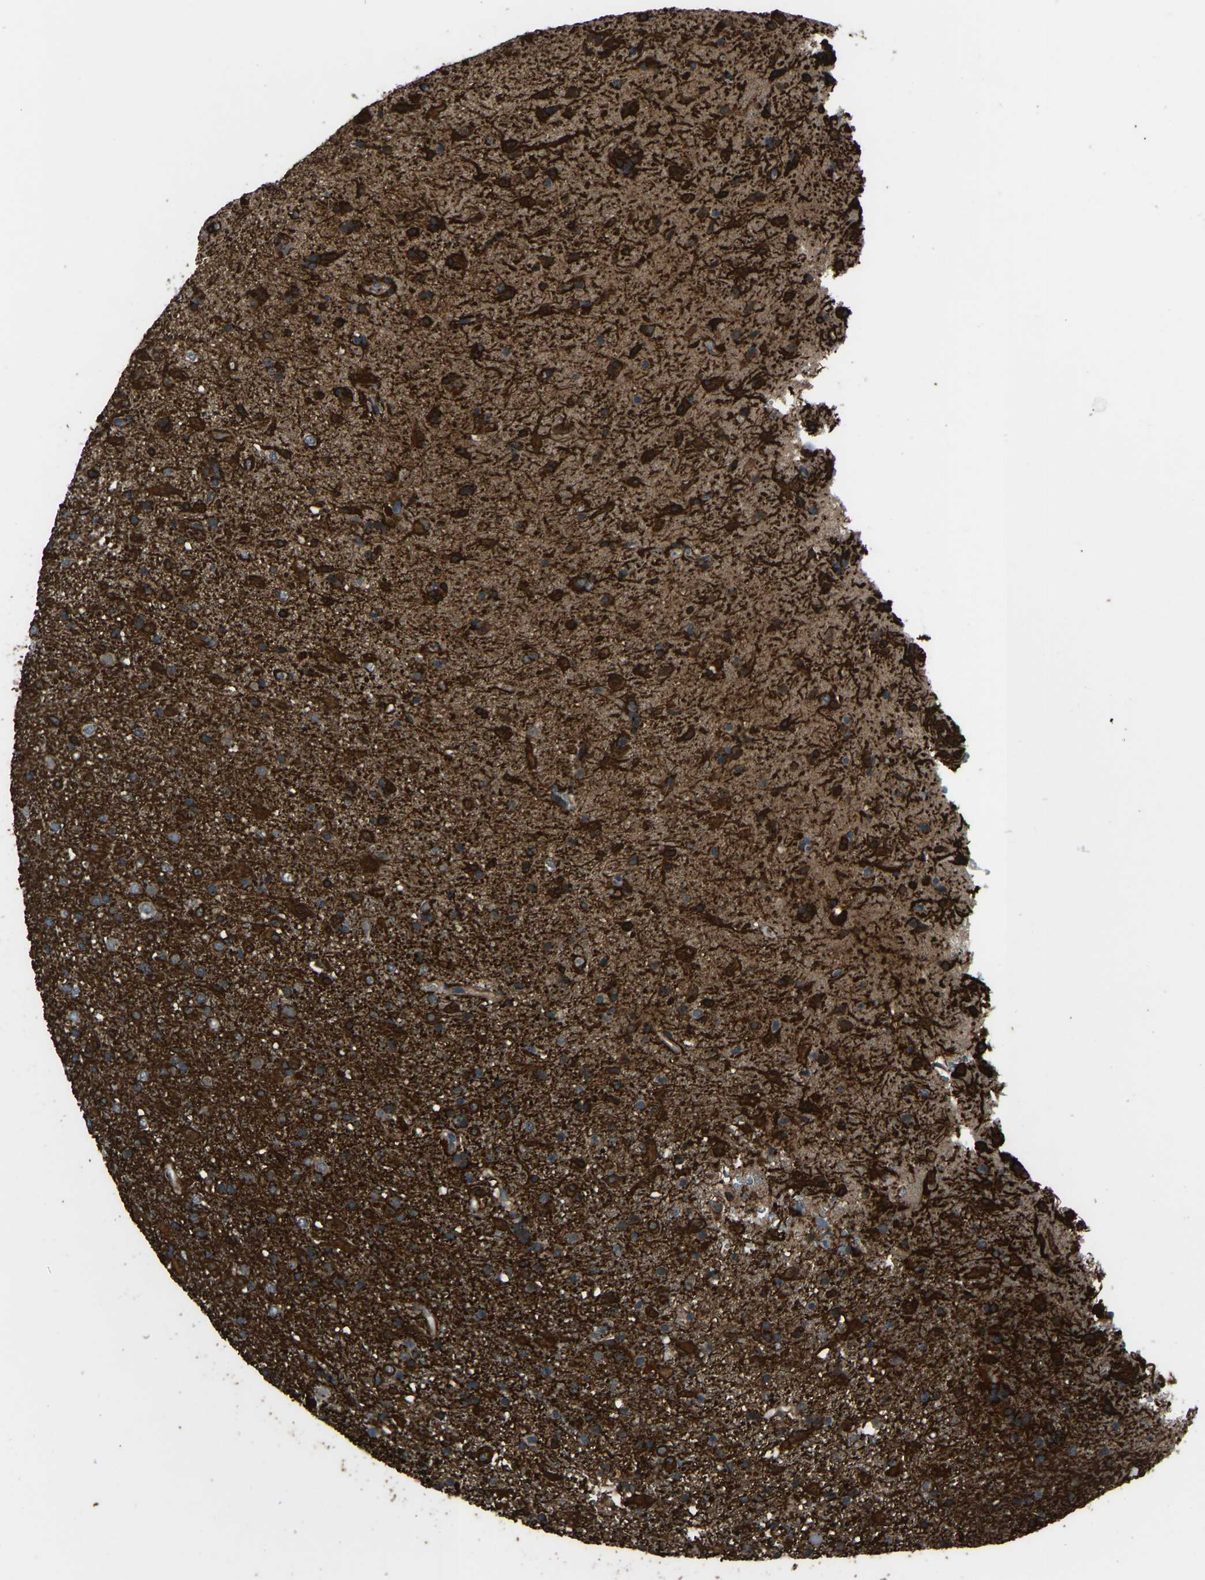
{"staining": {"intensity": "strong", "quantity": ">75%", "location": "cytoplasmic/membranous"}, "tissue": "glioma", "cell_type": "Tumor cells", "image_type": "cancer", "snomed": [{"axis": "morphology", "description": "Glioma, malignant, Low grade"}, {"axis": "topography", "description": "Brain"}], "caption": "A high-resolution histopathology image shows IHC staining of malignant glioma (low-grade), which shows strong cytoplasmic/membranous expression in about >75% of tumor cells.", "gene": "CDK2AP1", "patient": {"sex": "male", "age": 65}}